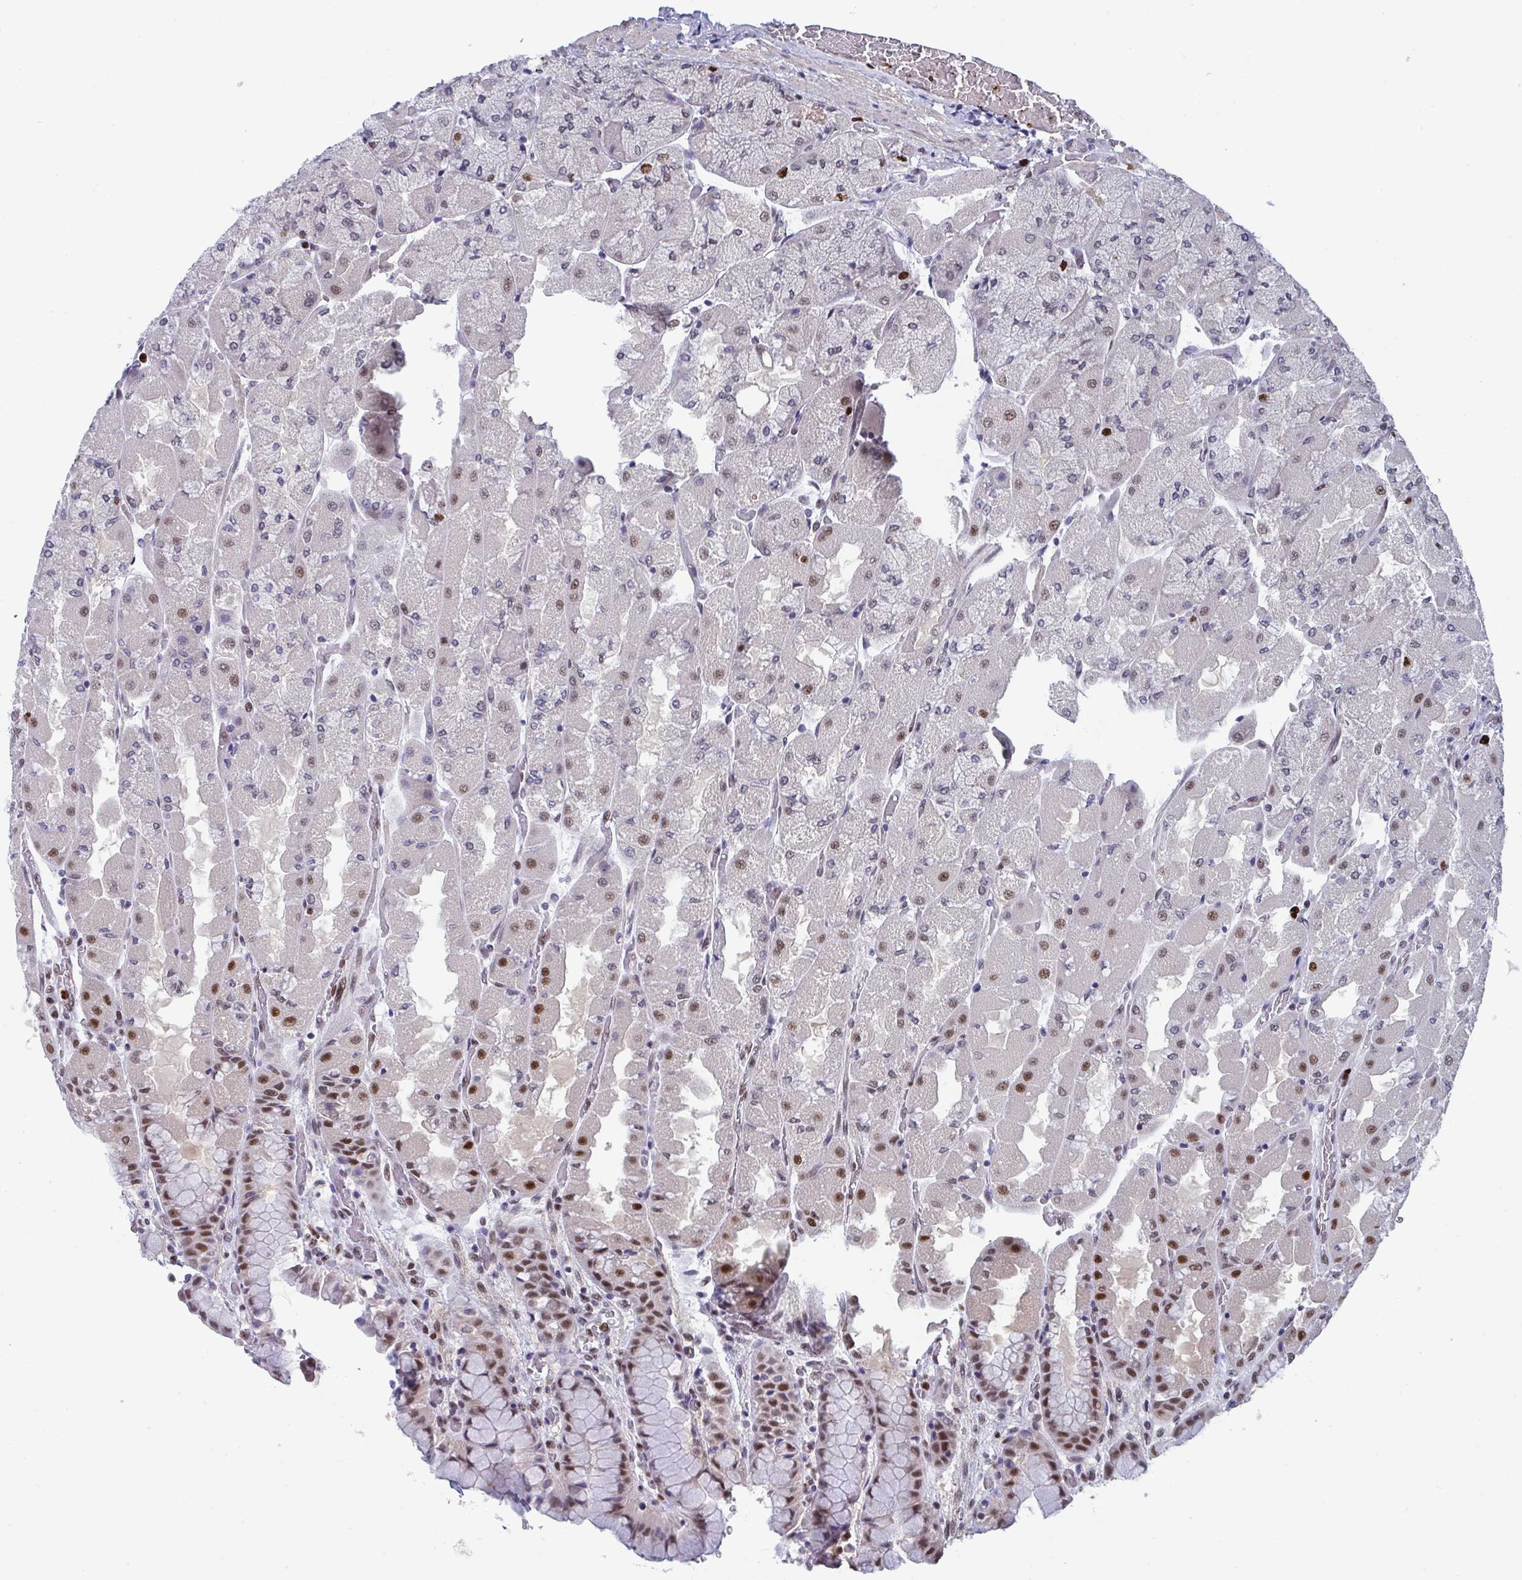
{"staining": {"intensity": "moderate", "quantity": "25%-75%", "location": "nuclear"}, "tissue": "stomach", "cell_type": "Glandular cells", "image_type": "normal", "snomed": [{"axis": "morphology", "description": "Normal tissue, NOS"}, {"axis": "topography", "description": "Stomach"}], "caption": "Immunohistochemistry (IHC) photomicrograph of normal stomach stained for a protein (brown), which reveals medium levels of moderate nuclear expression in about 25%-75% of glandular cells.", "gene": "JDP2", "patient": {"sex": "female", "age": 61}}